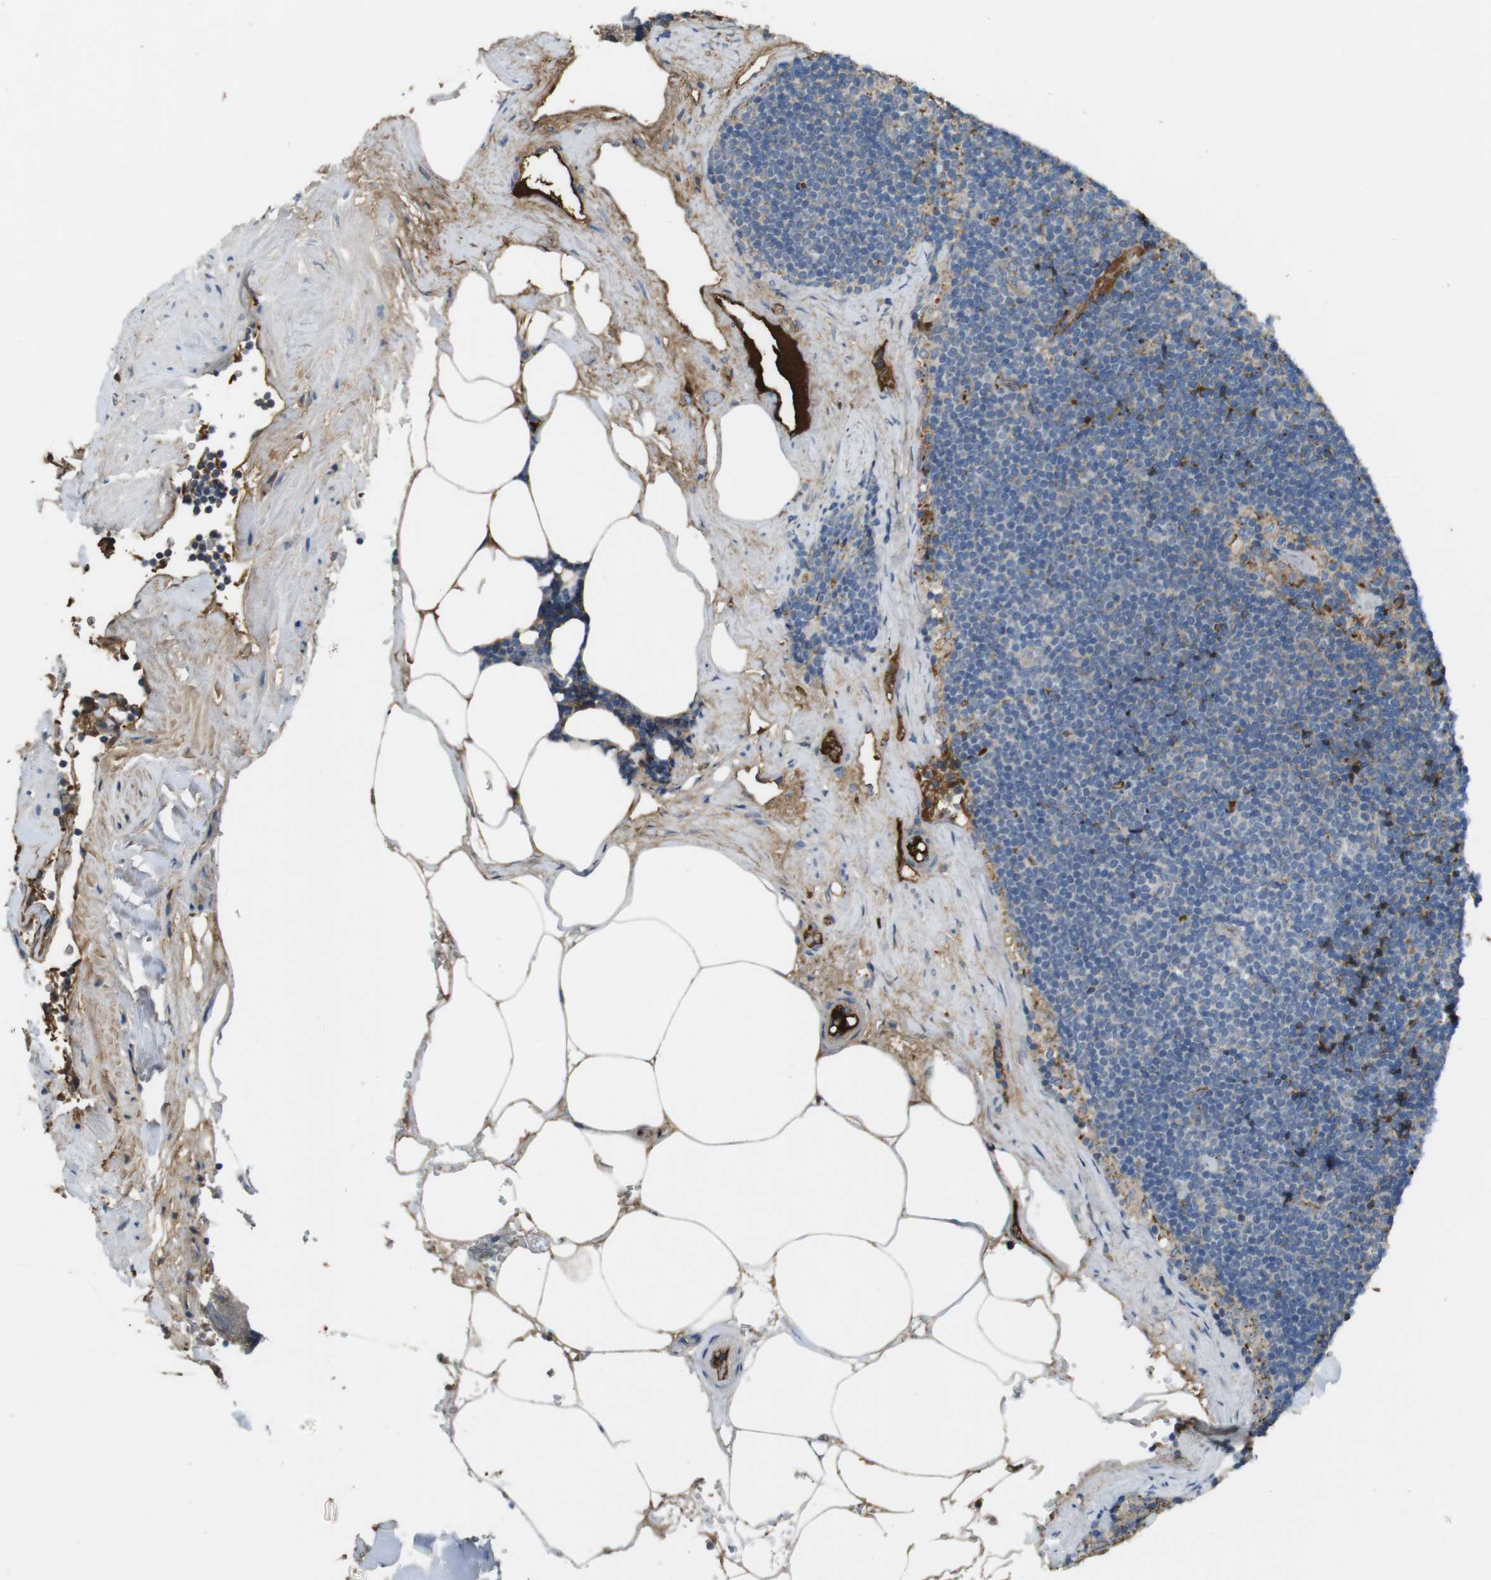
{"staining": {"intensity": "weak", "quantity": "25%-75%", "location": "cytoplasmic/membranous"}, "tissue": "lymph node", "cell_type": "Germinal center cells", "image_type": "normal", "snomed": [{"axis": "morphology", "description": "Normal tissue, NOS"}, {"axis": "topography", "description": "Lymph node"}], "caption": "Lymph node stained with a brown dye demonstrates weak cytoplasmic/membranous positive expression in about 25%-75% of germinal center cells.", "gene": "LTBP4", "patient": {"sex": "male", "age": 63}}